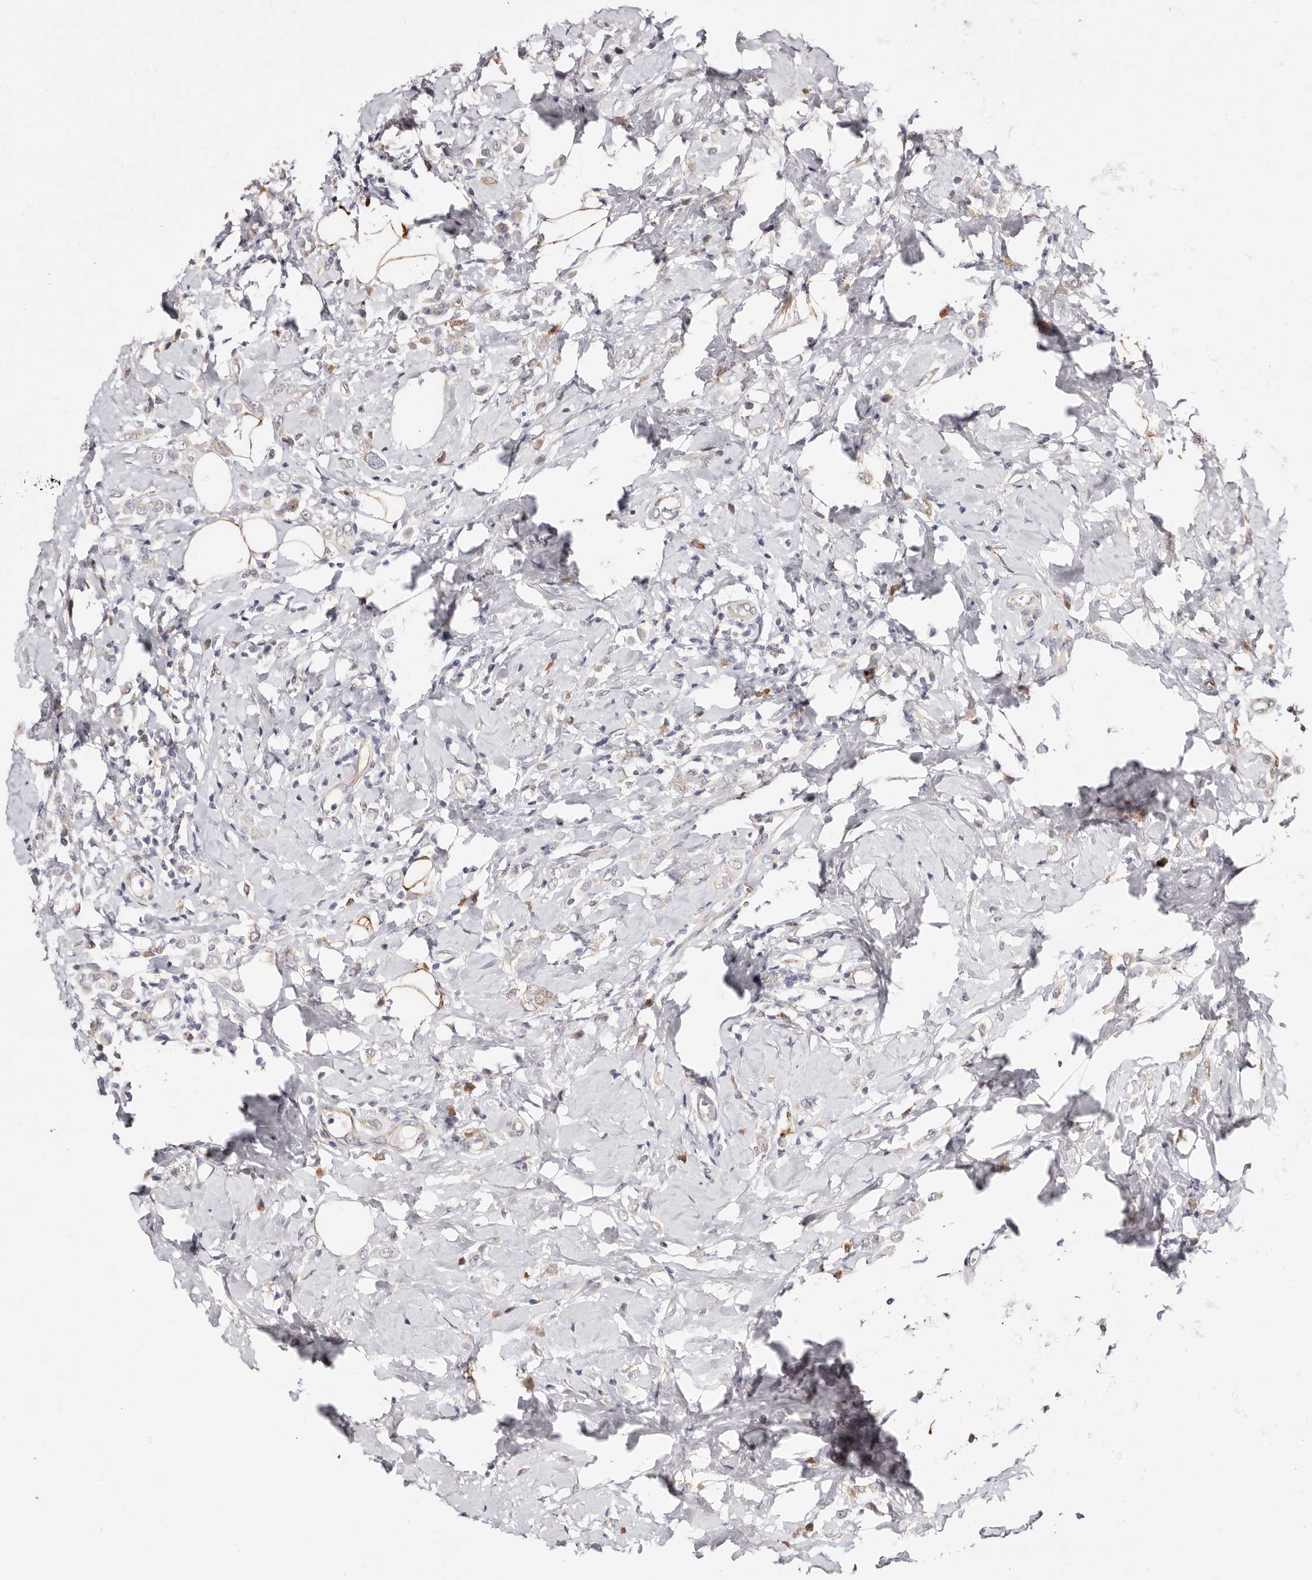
{"staining": {"intensity": "negative", "quantity": "none", "location": "none"}, "tissue": "breast cancer", "cell_type": "Tumor cells", "image_type": "cancer", "snomed": [{"axis": "morphology", "description": "Lobular carcinoma"}, {"axis": "topography", "description": "Breast"}], "caption": "Histopathology image shows no protein expression in tumor cells of breast cancer (lobular carcinoma) tissue.", "gene": "GFOD1", "patient": {"sex": "female", "age": 47}}